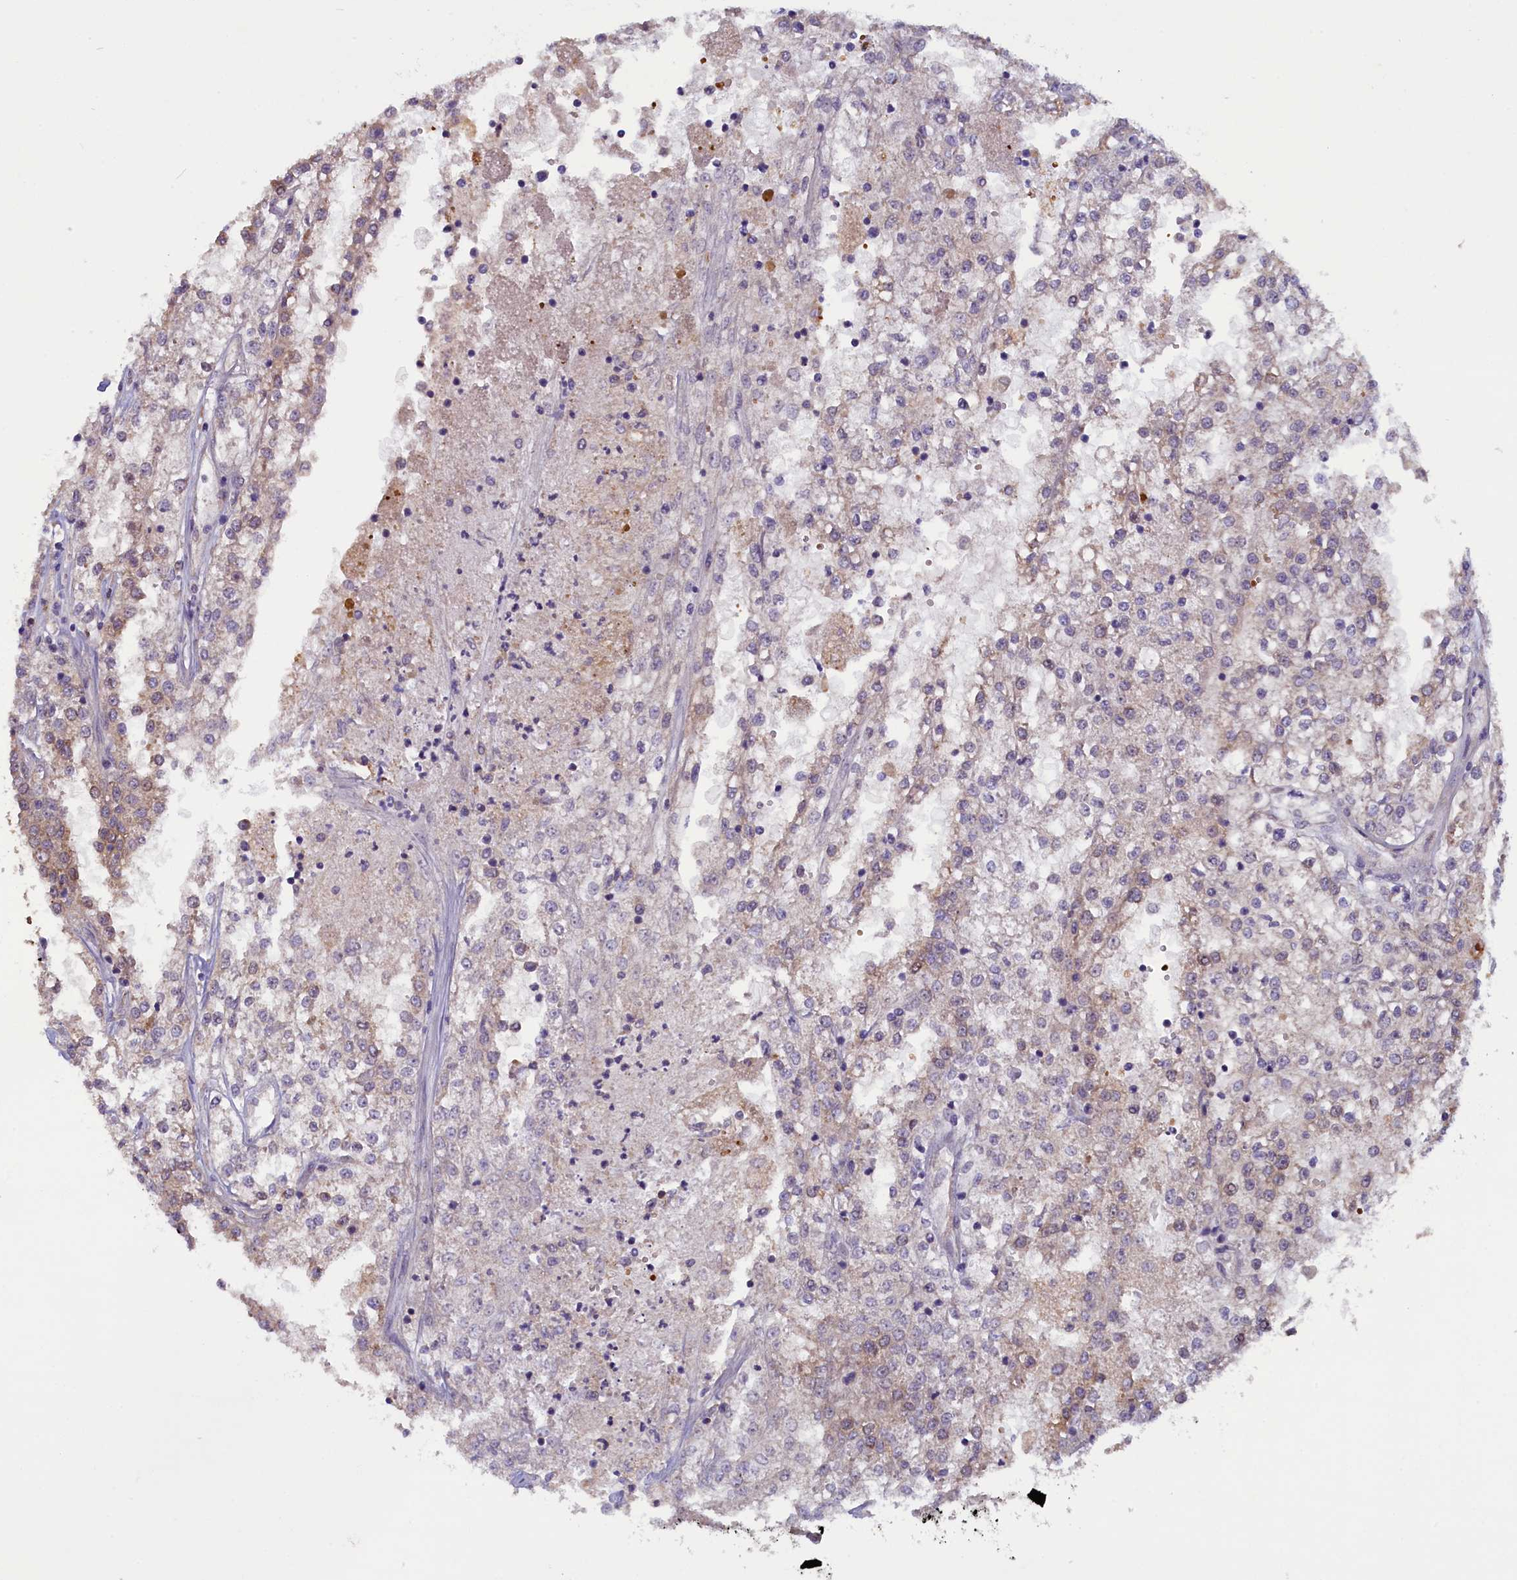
{"staining": {"intensity": "weak", "quantity": "25%-75%", "location": "cytoplasmic/membranous"}, "tissue": "renal cancer", "cell_type": "Tumor cells", "image_type": "cancer", "snomed": [{"axis": "morphology", "description": "Adenocarcinoma, NOS"}, {"axis": "topography", "description": "Kidney"}], "caption": "Immunohistochemical staining of human renal cancer (adenocarcinoma) displays low levels of weak cytoplasmic/membranous expression in approximately 25%-75% of tumor cells. Using DAB (brown) and hematoxylin (blue) stains, captured at high magnification using brightfield microscopy.", "gene": "CCDC9B", "patient": {"sex": "female", "age": 52}}